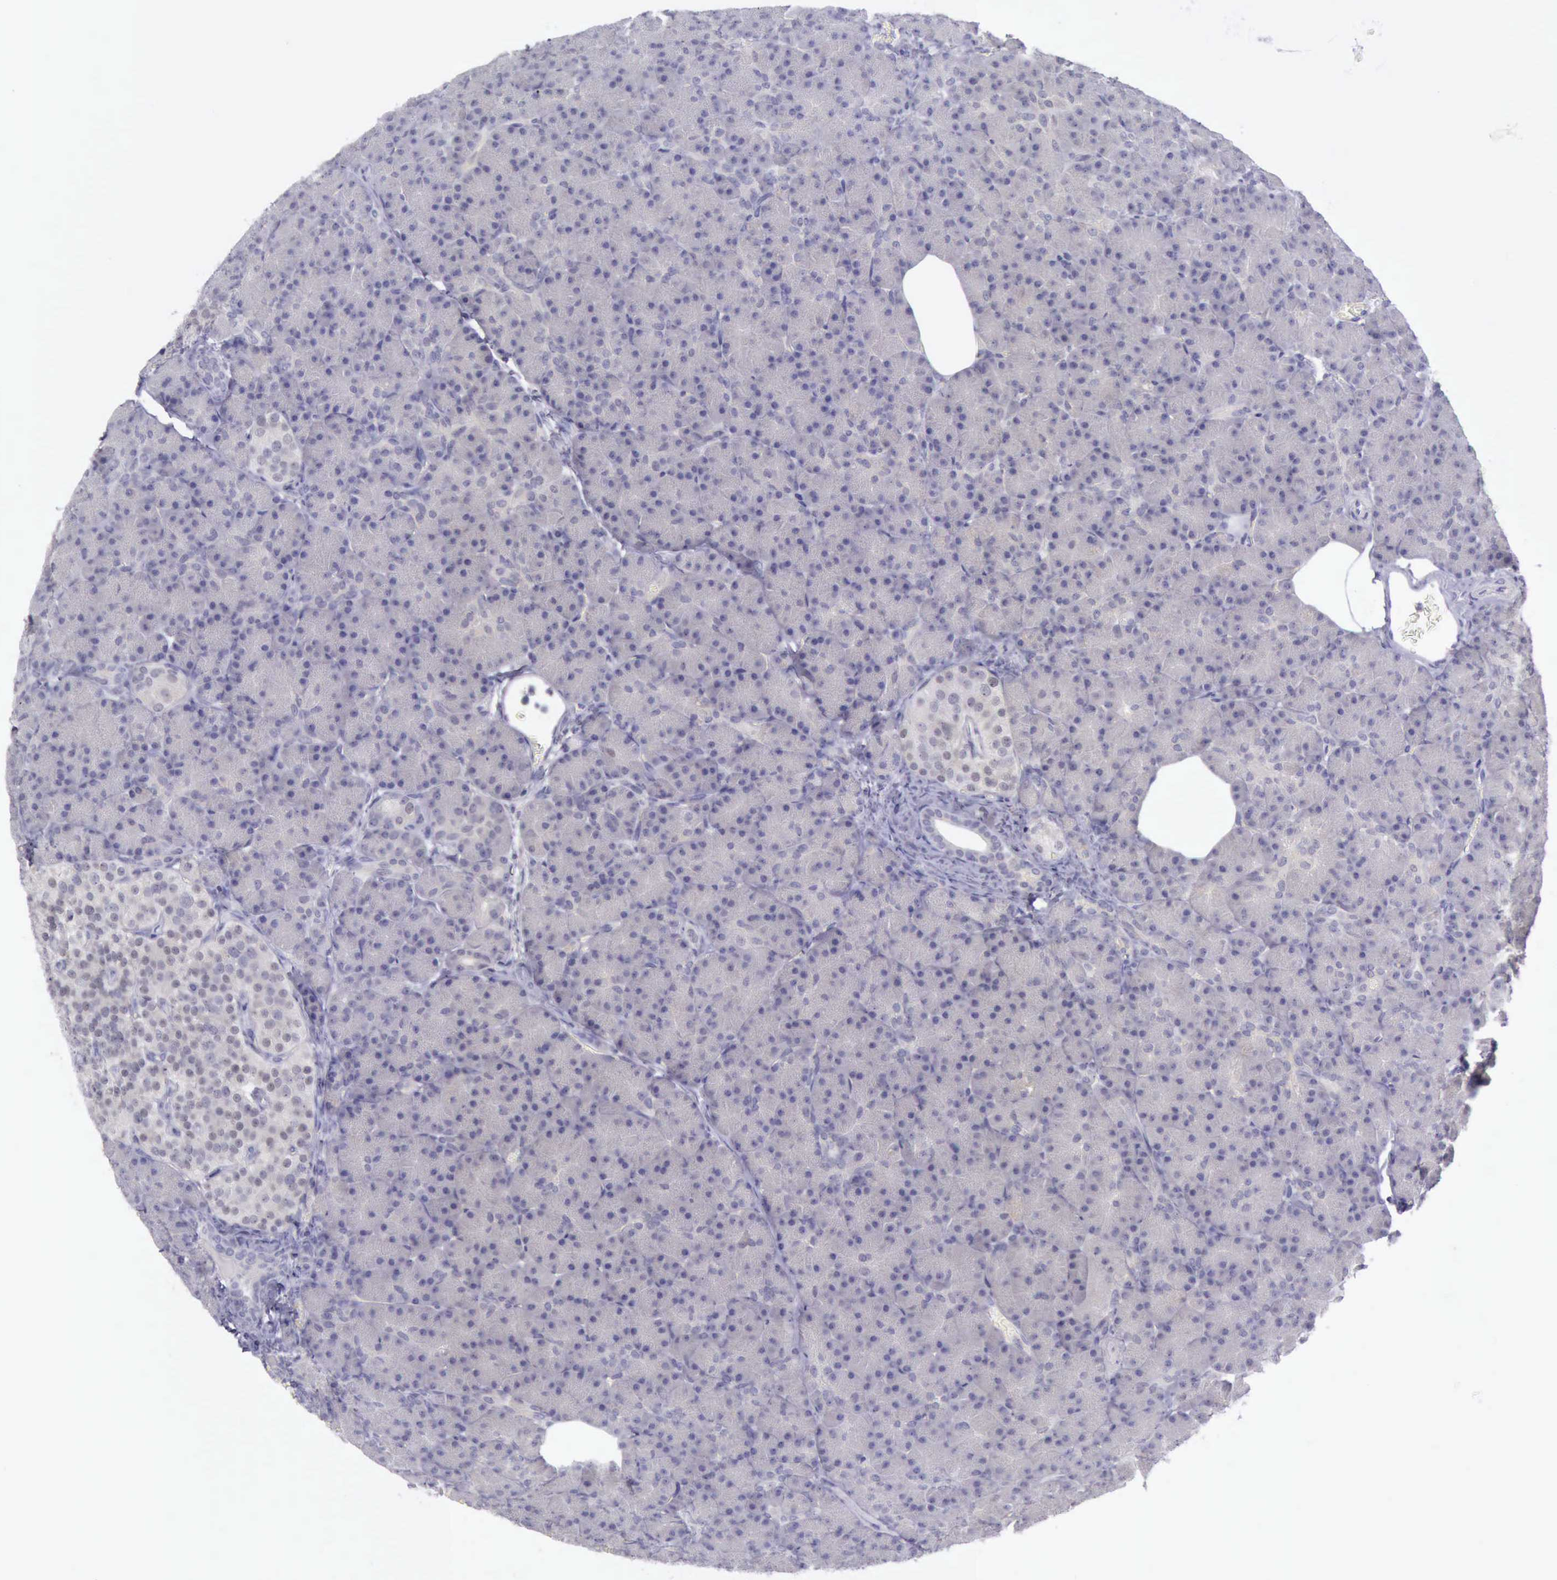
{"staining": {"intensity": "negative", "quantity": "none", "location": "none"}, "tissue": "pancreas", "cell_type": "Exocrine glandular cells", "image_type": "normal", "snomed": [{"axis": "morphology", "description": "Normal tissue, NOS"}, {"axis": "topography", "description": "Pancreas"}], "caption": "The histopathology image demonstrates no significant staining in exocrine glandular cells of pancreas.", "gene": "ARNT2", "patient": {"sex": "female", "age": 43}}